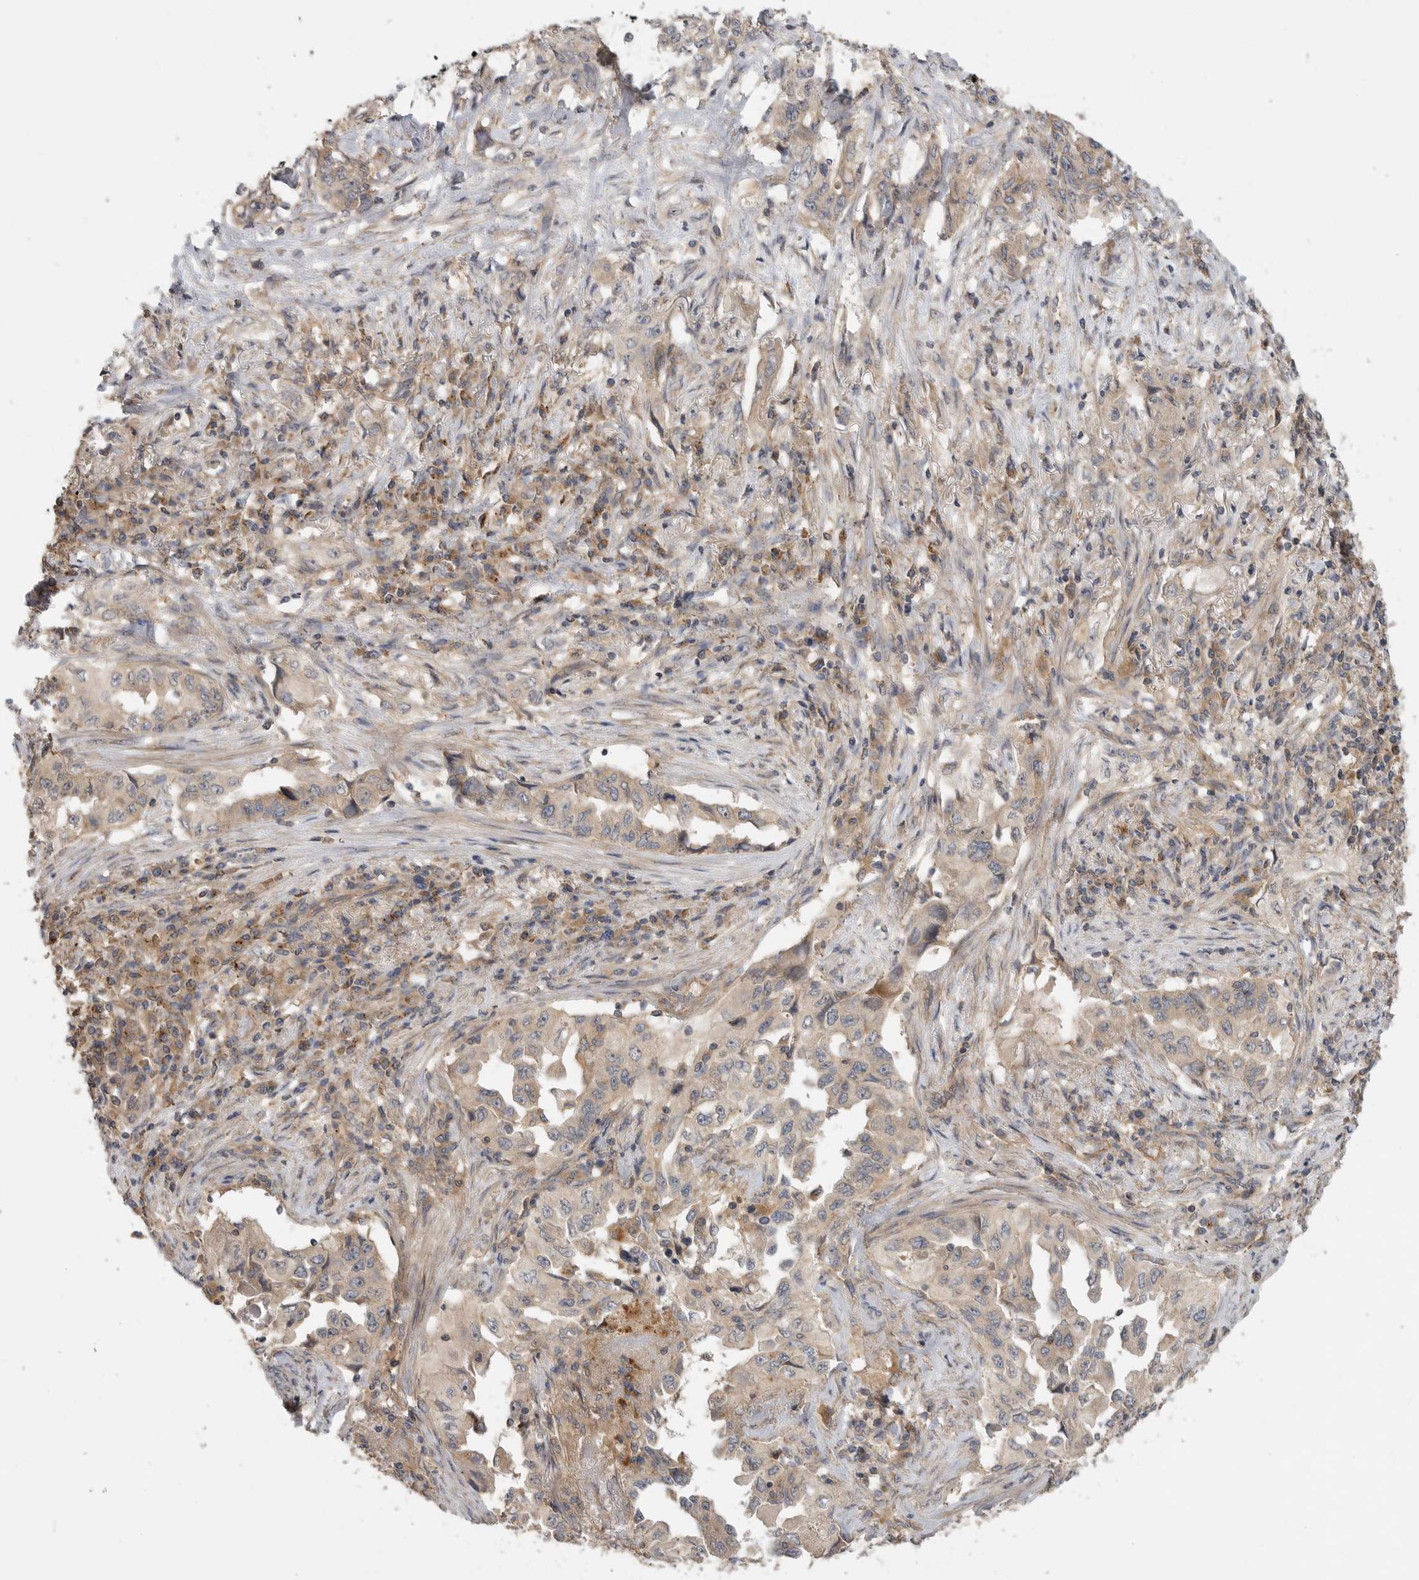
{"staining": {"intensity": "weak", "quantity": "<25%", "location": "cytoplasmic/membranous"}, "tissue": "lung cancer", "cell_type": "Tumor cells", "image_type": "cancer", "snomed": [{"axis": "morphology", "description": "Adenocarcinoma, NOS"}, {"axis": "topography", "description": "Lung"}], "caption": "Immunohistochemical staining of lung cancer (adenocarcinoma) reveals no significant expression in tumor cells.", "gene": "ZNF232", "patient": {"sex": "female", "age": 51}}